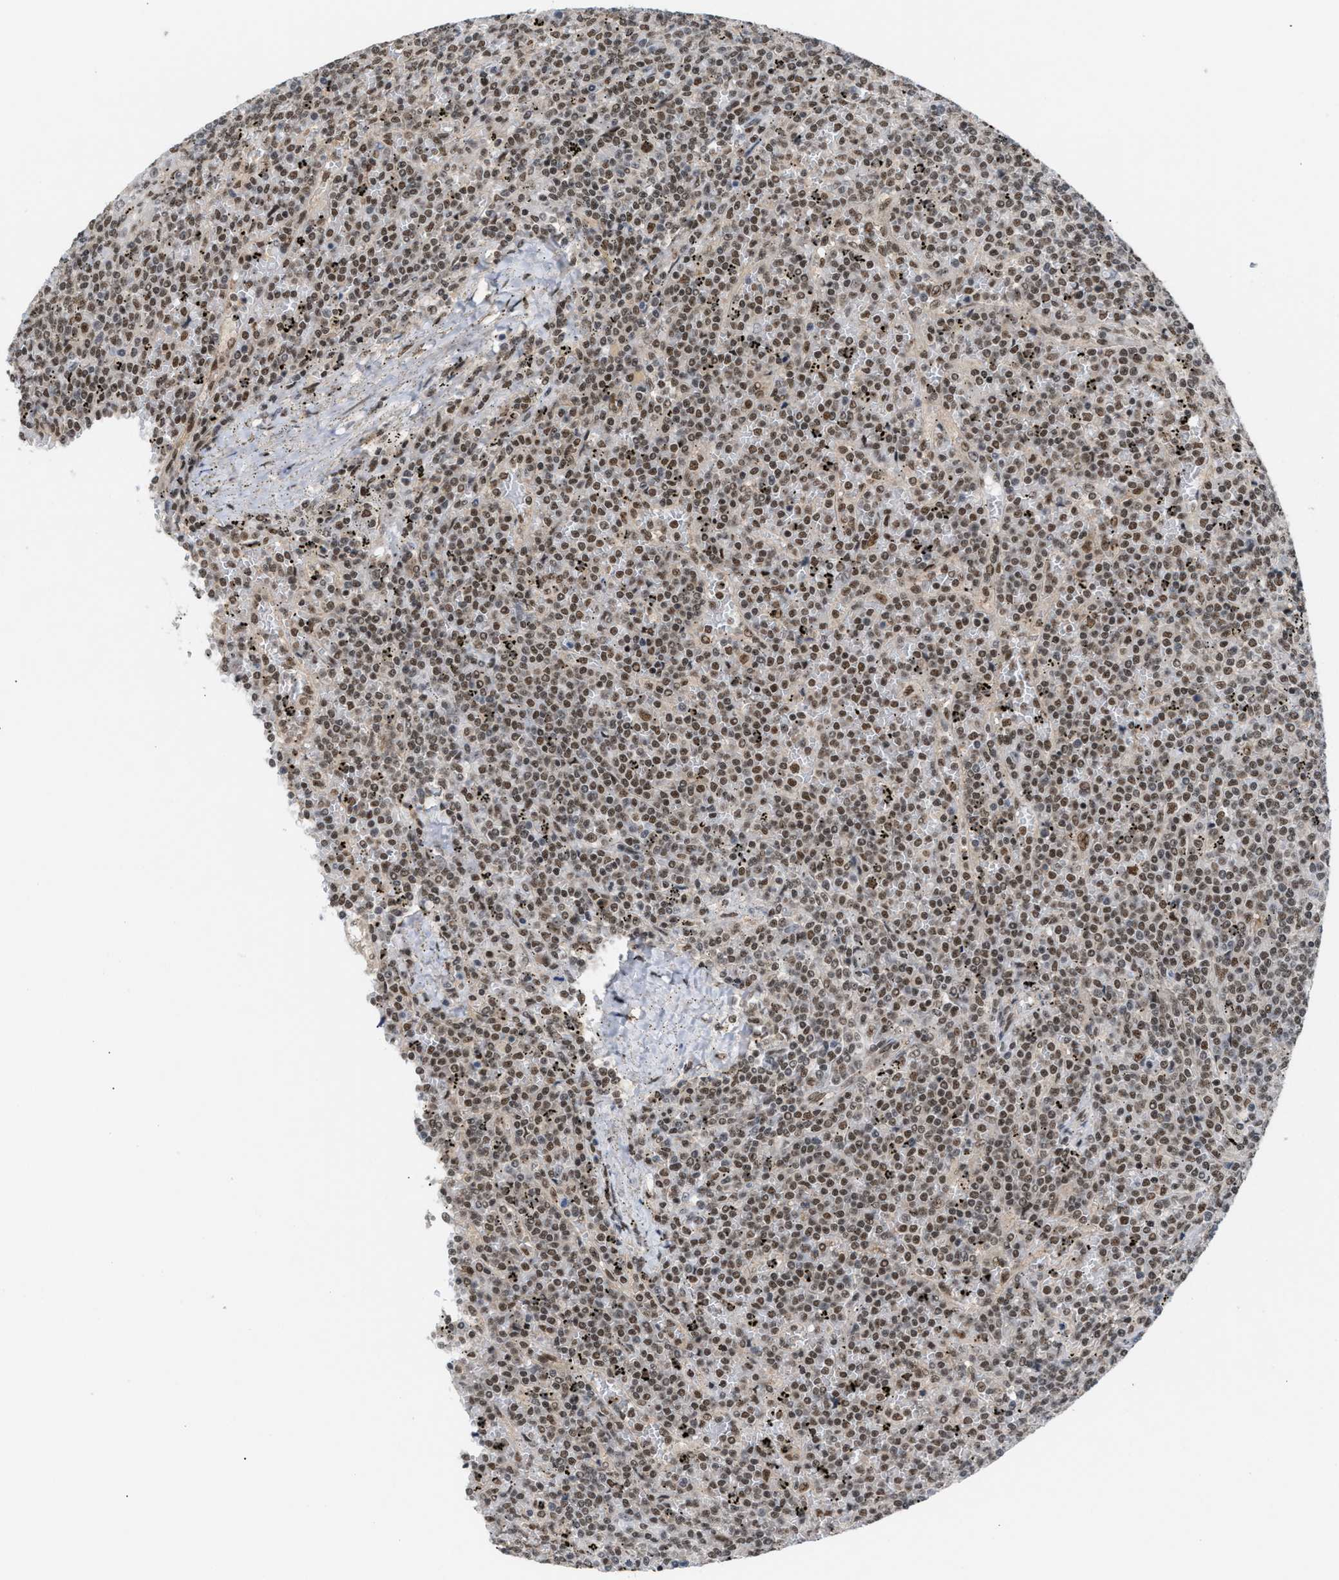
{"staining": {"intensity": "moderate", "quantity": ">75%", "location": "nuclear"}, "tissue": "lymphoma", "cell_type": "Tumor cells", "image_type": "cancer", "snomed": [{"axis": "morphology", "description": "Malignant lymphoma, non-Hodgkin's type, Low grade"}, {"axis": "topography", "description": "Spleen"}], "caption": "DAB (3,3'-diaminobenzidine) immunohistochemical staining of human low-grade malignant lymphoma, non-Hodgkin's type shows moderate nuclear protein staining in about >75% of tumor cells.", "gene": "PRPF4", "patient": {"sex": "female", "age": 19}}